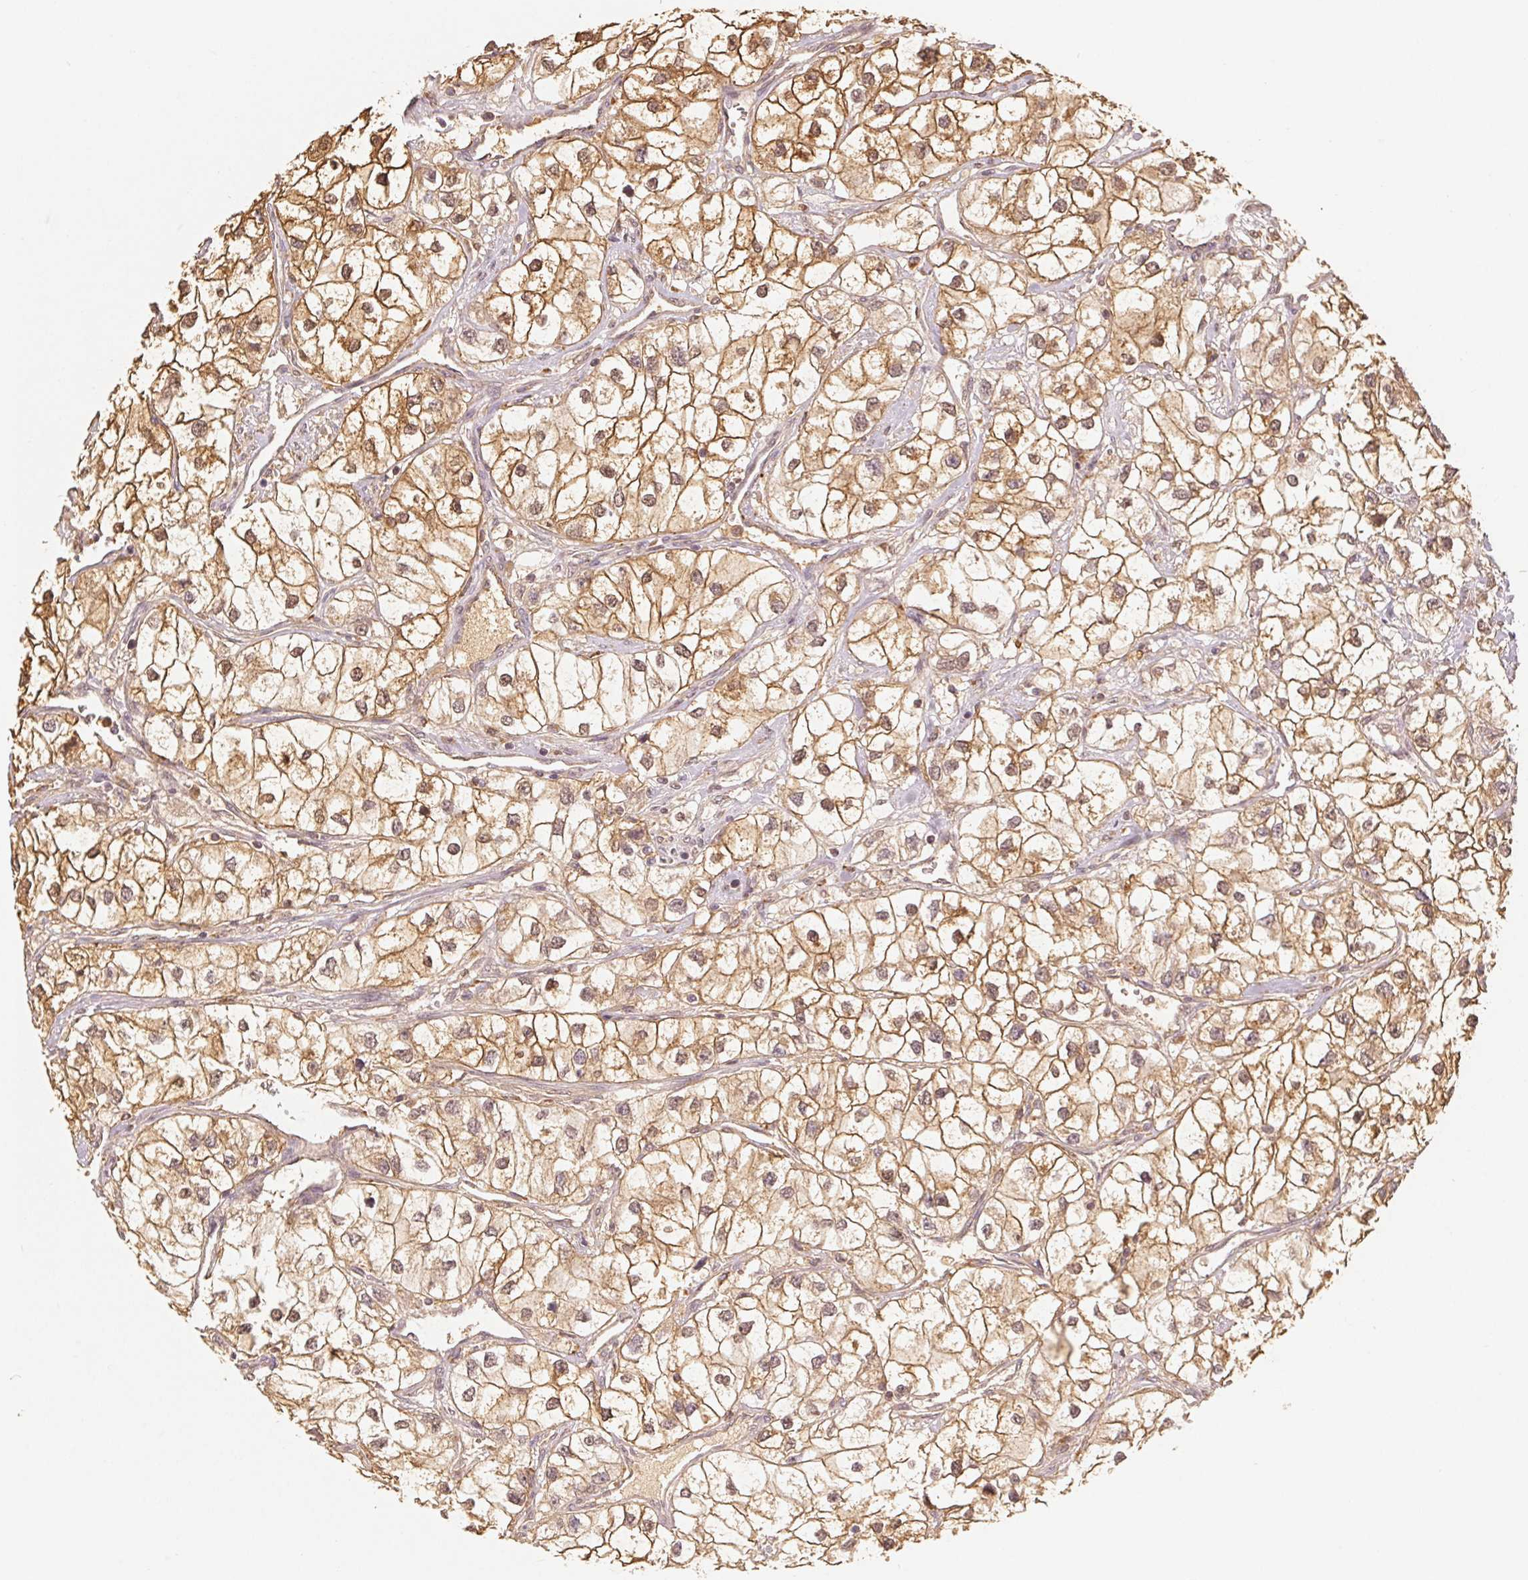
{"staining": {"intensity": "moderate", "quantity": ">75%", "location": "cytoplasmic/membranous,nuclear"}, "tissue": "renal cancer", "cell_type": "Tumor cells", "image_type": "cancer", "snomed": [{"axis": "morphology", "description": "Adenocarcinoma, NOS"}, {"axis": "topography", "description": "Kidney"}], "caption": "Protein analysis of renal adenocarcinoma tissue demonstrates moderate cytoplasmic/membranous and nuclear staining in approximately >75% of tumor cells.", "gene": "GUSB", "patient": {"sex": "male", "age": 59}}